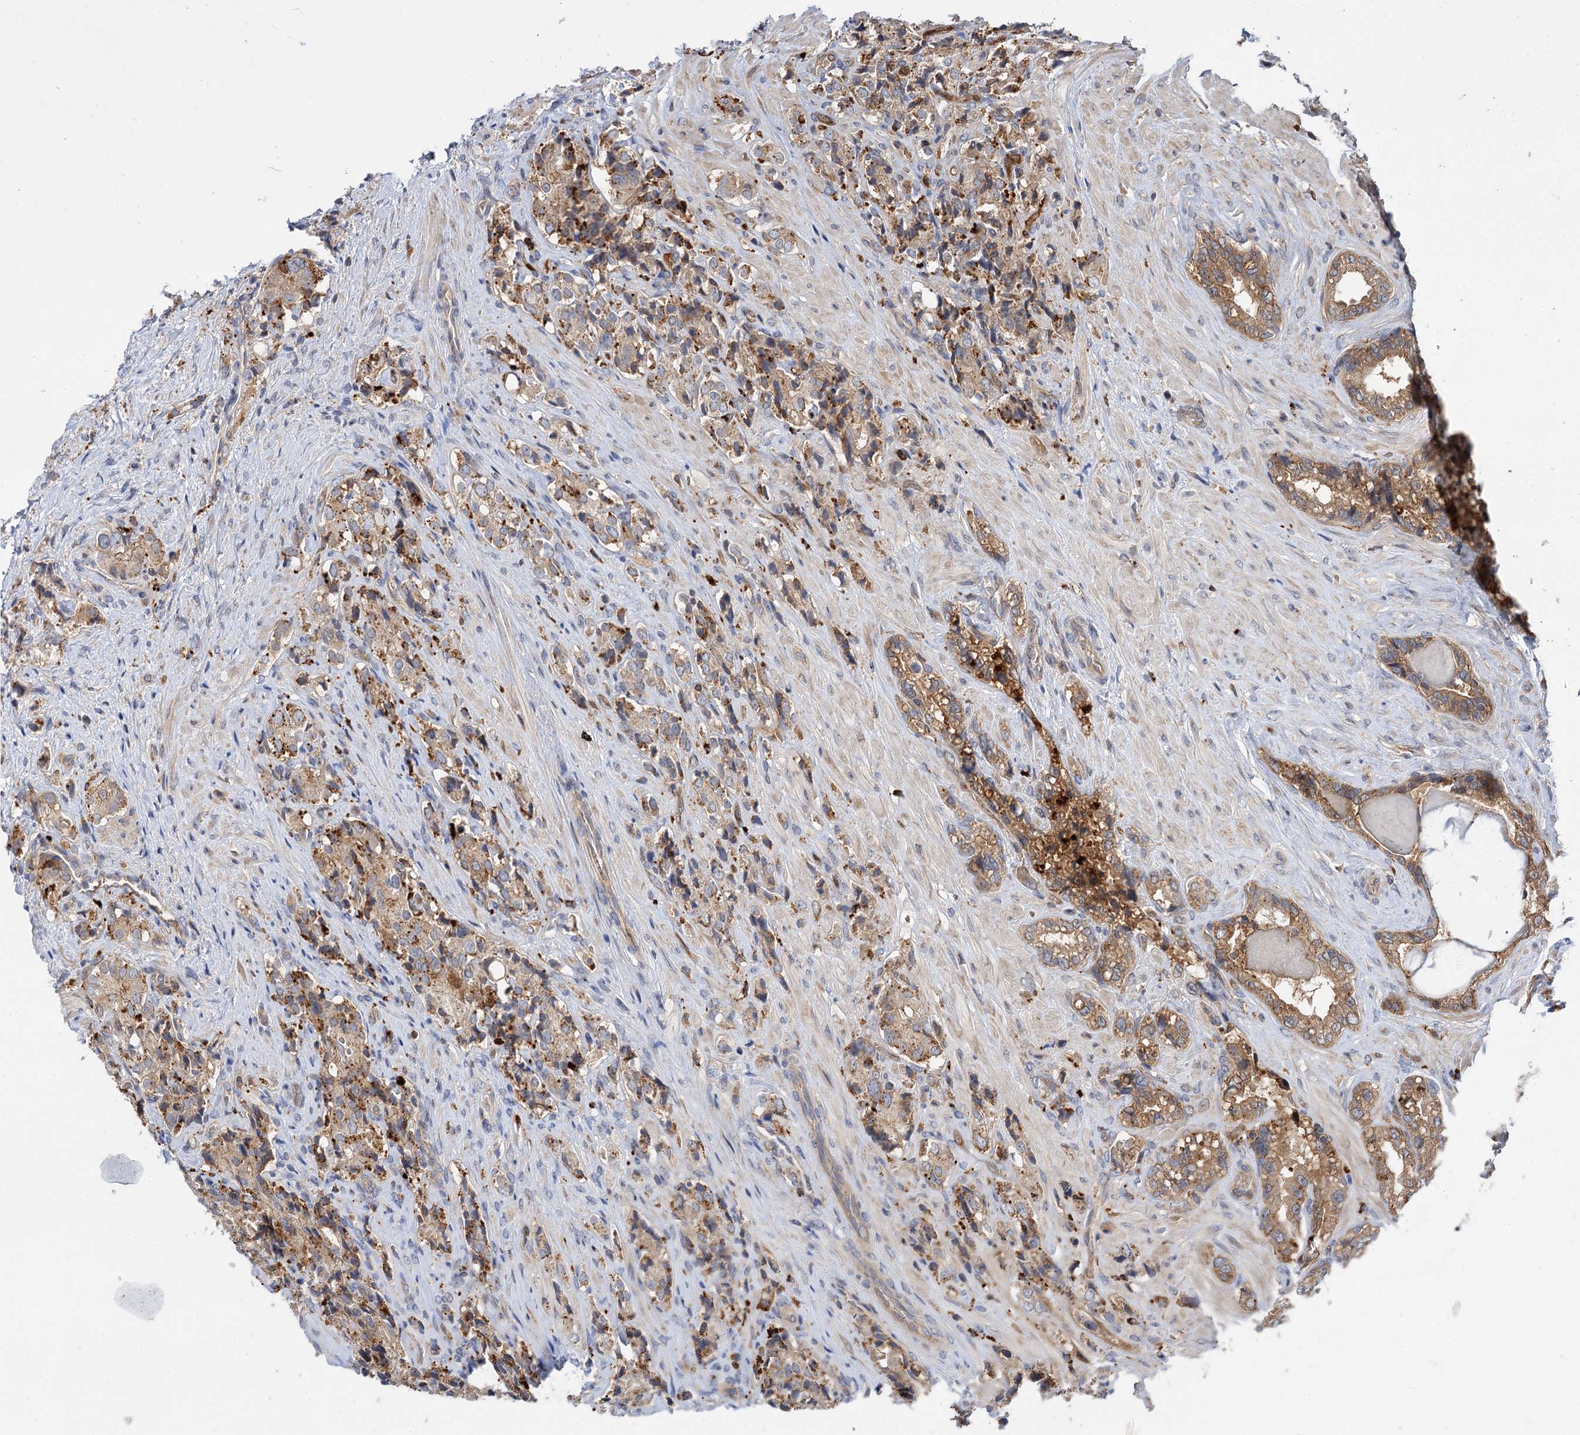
{"staining": {"intensity": "moderate", "quantity": ">75%", "location": "cytoplasmic/membranous"}, "tissue": "prostate cancer", "cell_type": "Tumor cells", "image_type": "cancer", "snomed": [{"axis": "morphology", "description": "Adenocarcinoma, High grade"}, {"axis": "topography", "description": "Prostate"}], "caption": "Protein analysis of adenocarcinoma (high-grade) (prostate) tissue reveals moderate cytoplasmic/membranous staining in approximately >75% of tumor cells.", "gene": "PATL1", "patient": {"sex": "male", "age": 65}}